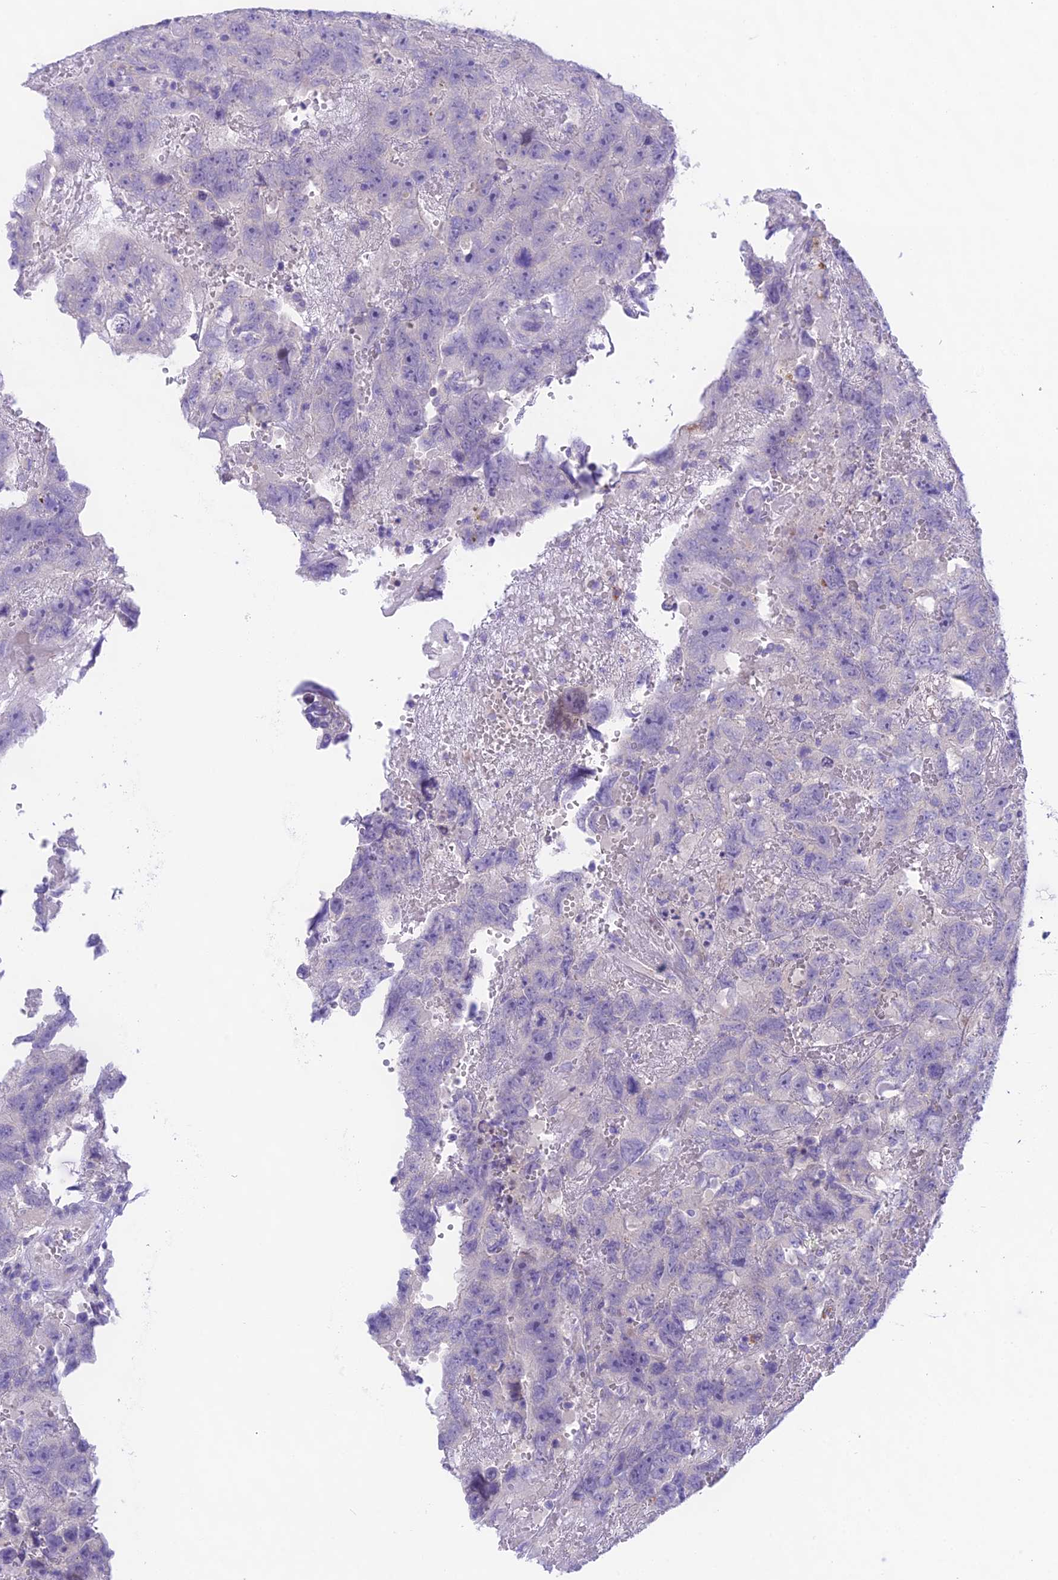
{"staining": {"intensity": "negative", "quantity": "none", "location": "none"}, "tissue": "testis cancer", "cell_type": "Tumor cells", "image_type": "cancer", "snomed": [{"axis": "morphology", "description": "Carcinoma, Embryonal, NOS"}, {"axis": "topography", "description": "Testis"}], "caption": "An image of human embryonal carcinoma (testis) is negative for staining in tumor cells.", "gene": "KIAA0408", "patient": {"sex": "male", "age": 45}}